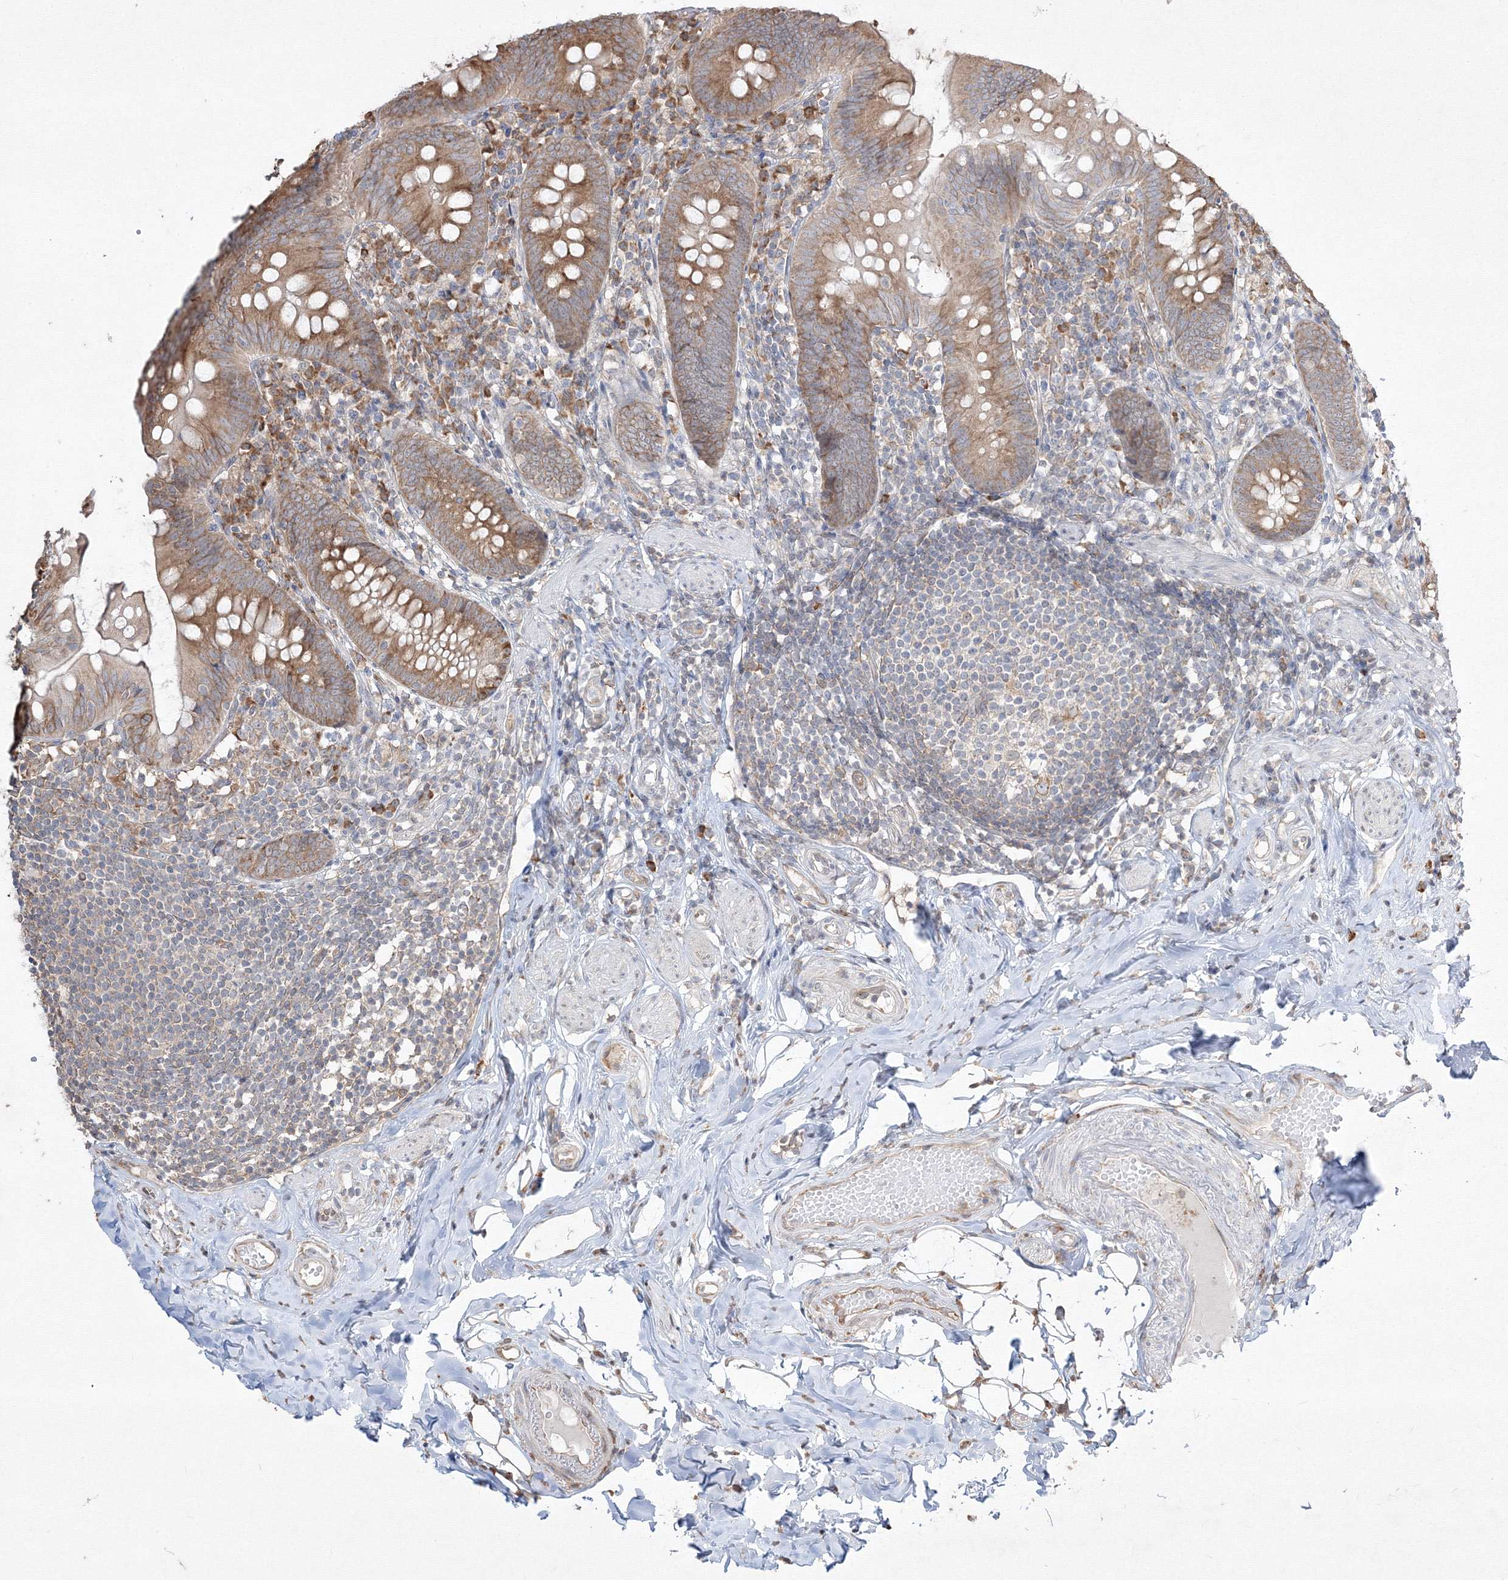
{"staining": {"intensity": "moderate", "quantity": ">75%", "location": "cytoplasmic/membranous"}, "tissue": "appendix", "cell_type": "Glandular cells", "image_type": "normal", "snomed": [{"axis": "morphology", "description": "Normal tissue, NOS"}, {"axis": "topography", "description": "Appendix"}], "caption": "Appendix was stained to show a protein in brown. There is medium levels of moderate cytoplasmic/membranous positivity in approximately >75% of glandular cells.", "gene": "FBXL8", "patient": {"sex": "female", "age": 62}}